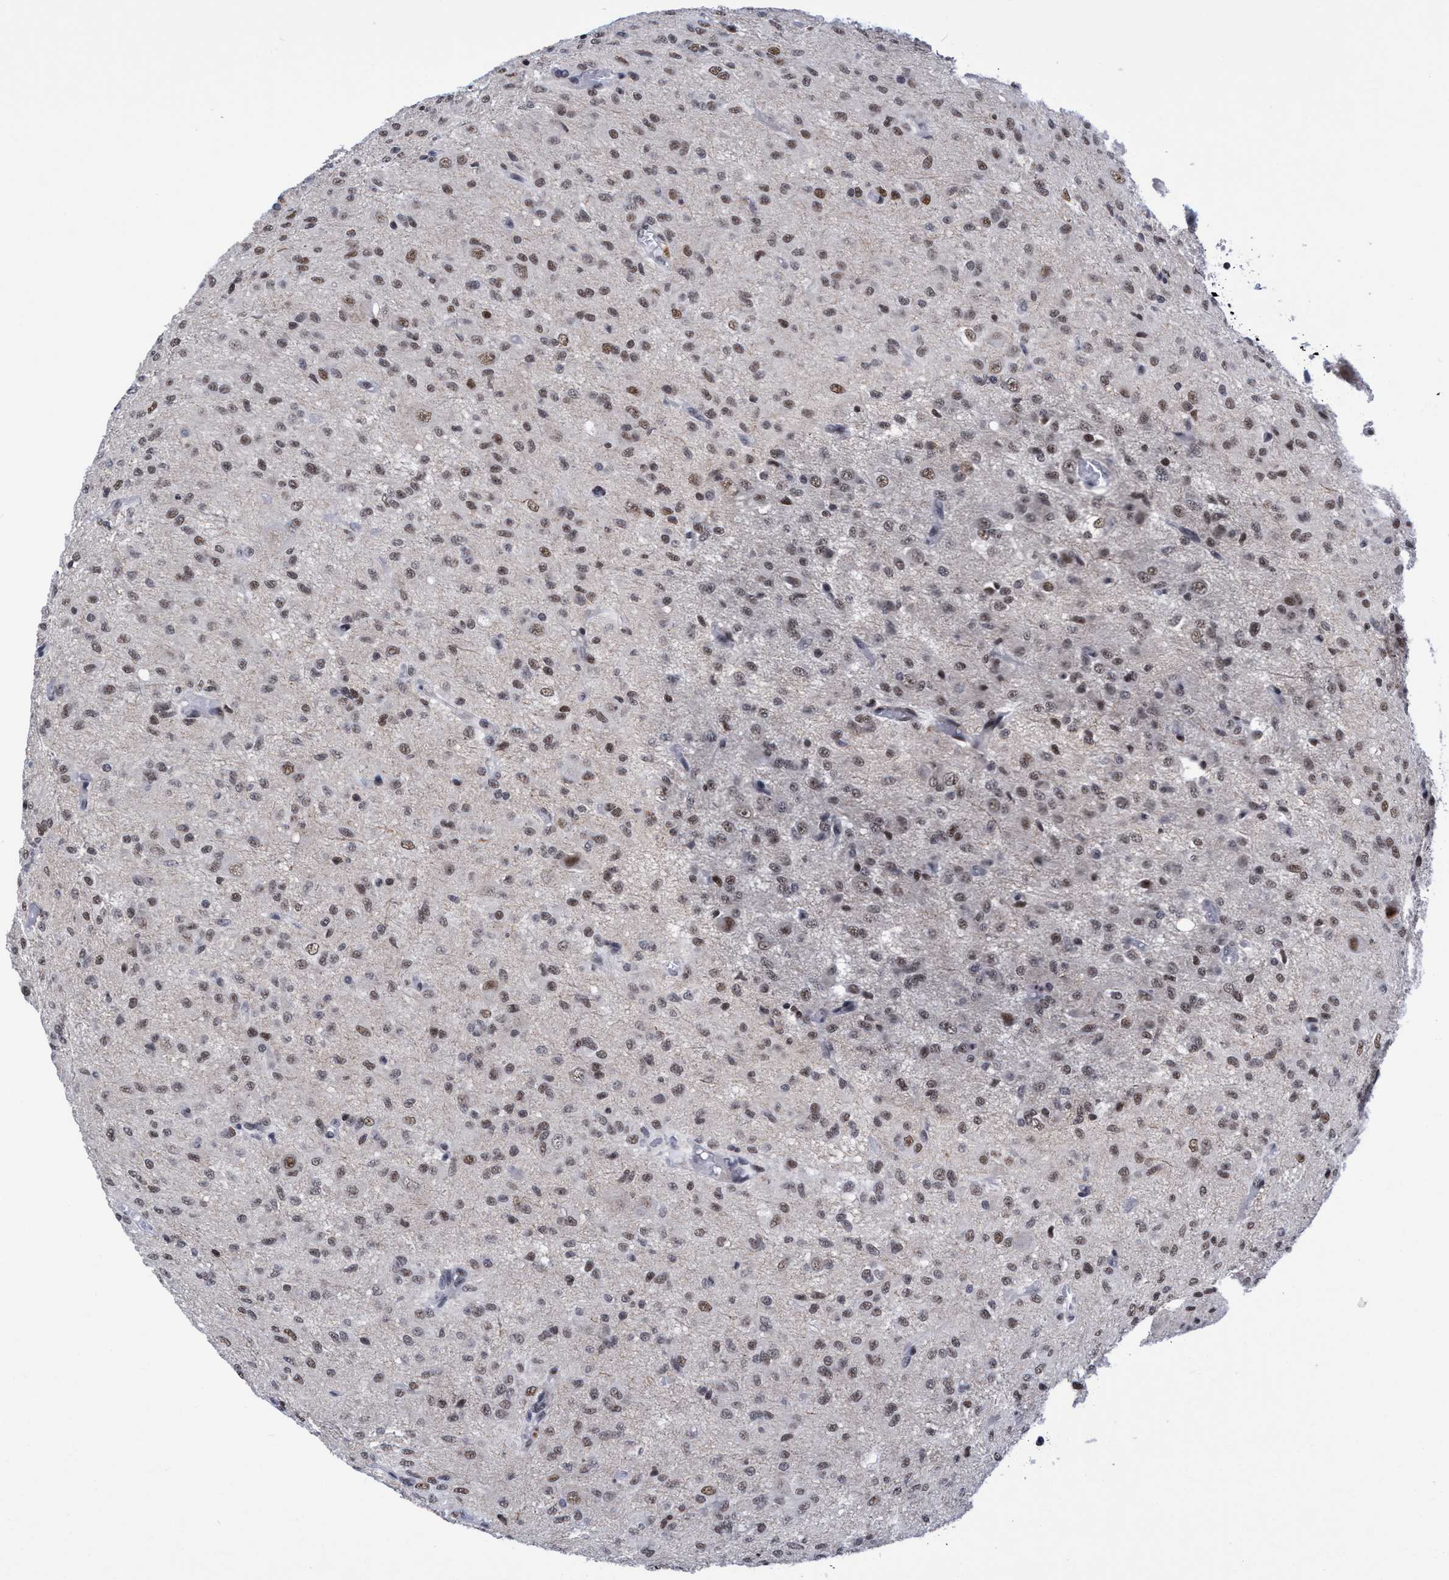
{"staining": {"intensity": "moderate", "quantity": "25%-75%", "location": "nuclear"}, "tissue": "glioma", "cell_type": "Tumor cells", "image_type": "cancer", "snomed": [{"axis": "morphology", "description": "Glioma, malignant, High grade"}, {"axis": "topography", "description": "Brain"}], "caption": "Immunohistochemistry (IHC) staining of high-grade glioma (malignant), which reveals medium levels of moderate nuclear expression in about 25%-75% of tumor cells indicating moderate nuclear protein staining. The staining was performed using DAB (3,3'-diaminobenzidine) (brown) for protein detection and nuclei were counterstained in hematoxylin (blue).", "gene": "C9orf78", "patient": {"sex": "female", "age": 59}}